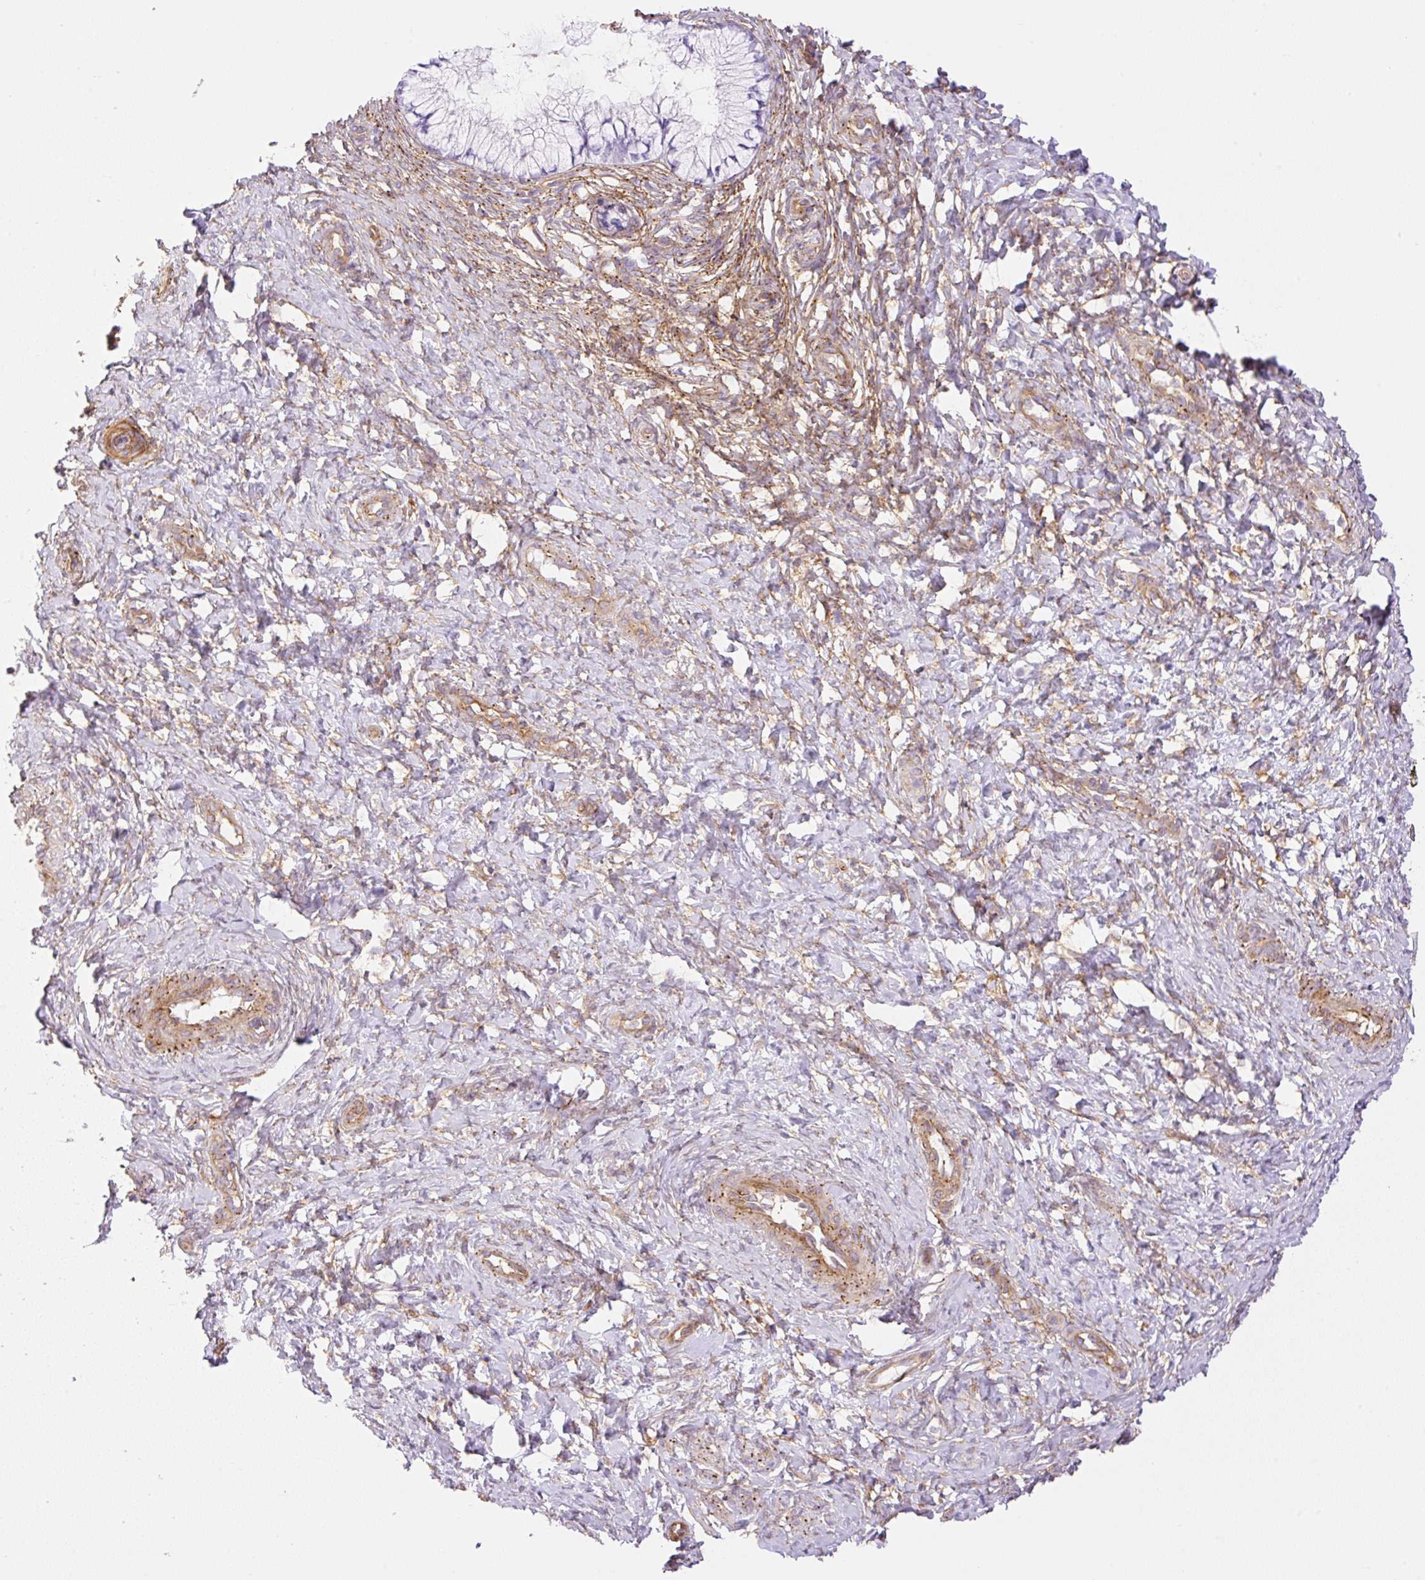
{"staining": {"intensity": "negative", "quantity": "none", "location": "none"}, "tissue": "cervix", "cell_type": "Glandular cells", "image_type": "normal", "snomed": [{"axis": "morphology", "description": "Normal tissue, NOS"}, {"axis": "topography", "description": "Cervix"}], "caption": "Human cervix stained for a protein using IHC reveals no positivity in glandular cells.", "gene": "EHD1", "patient": {"sex": "female", "age": 37}}